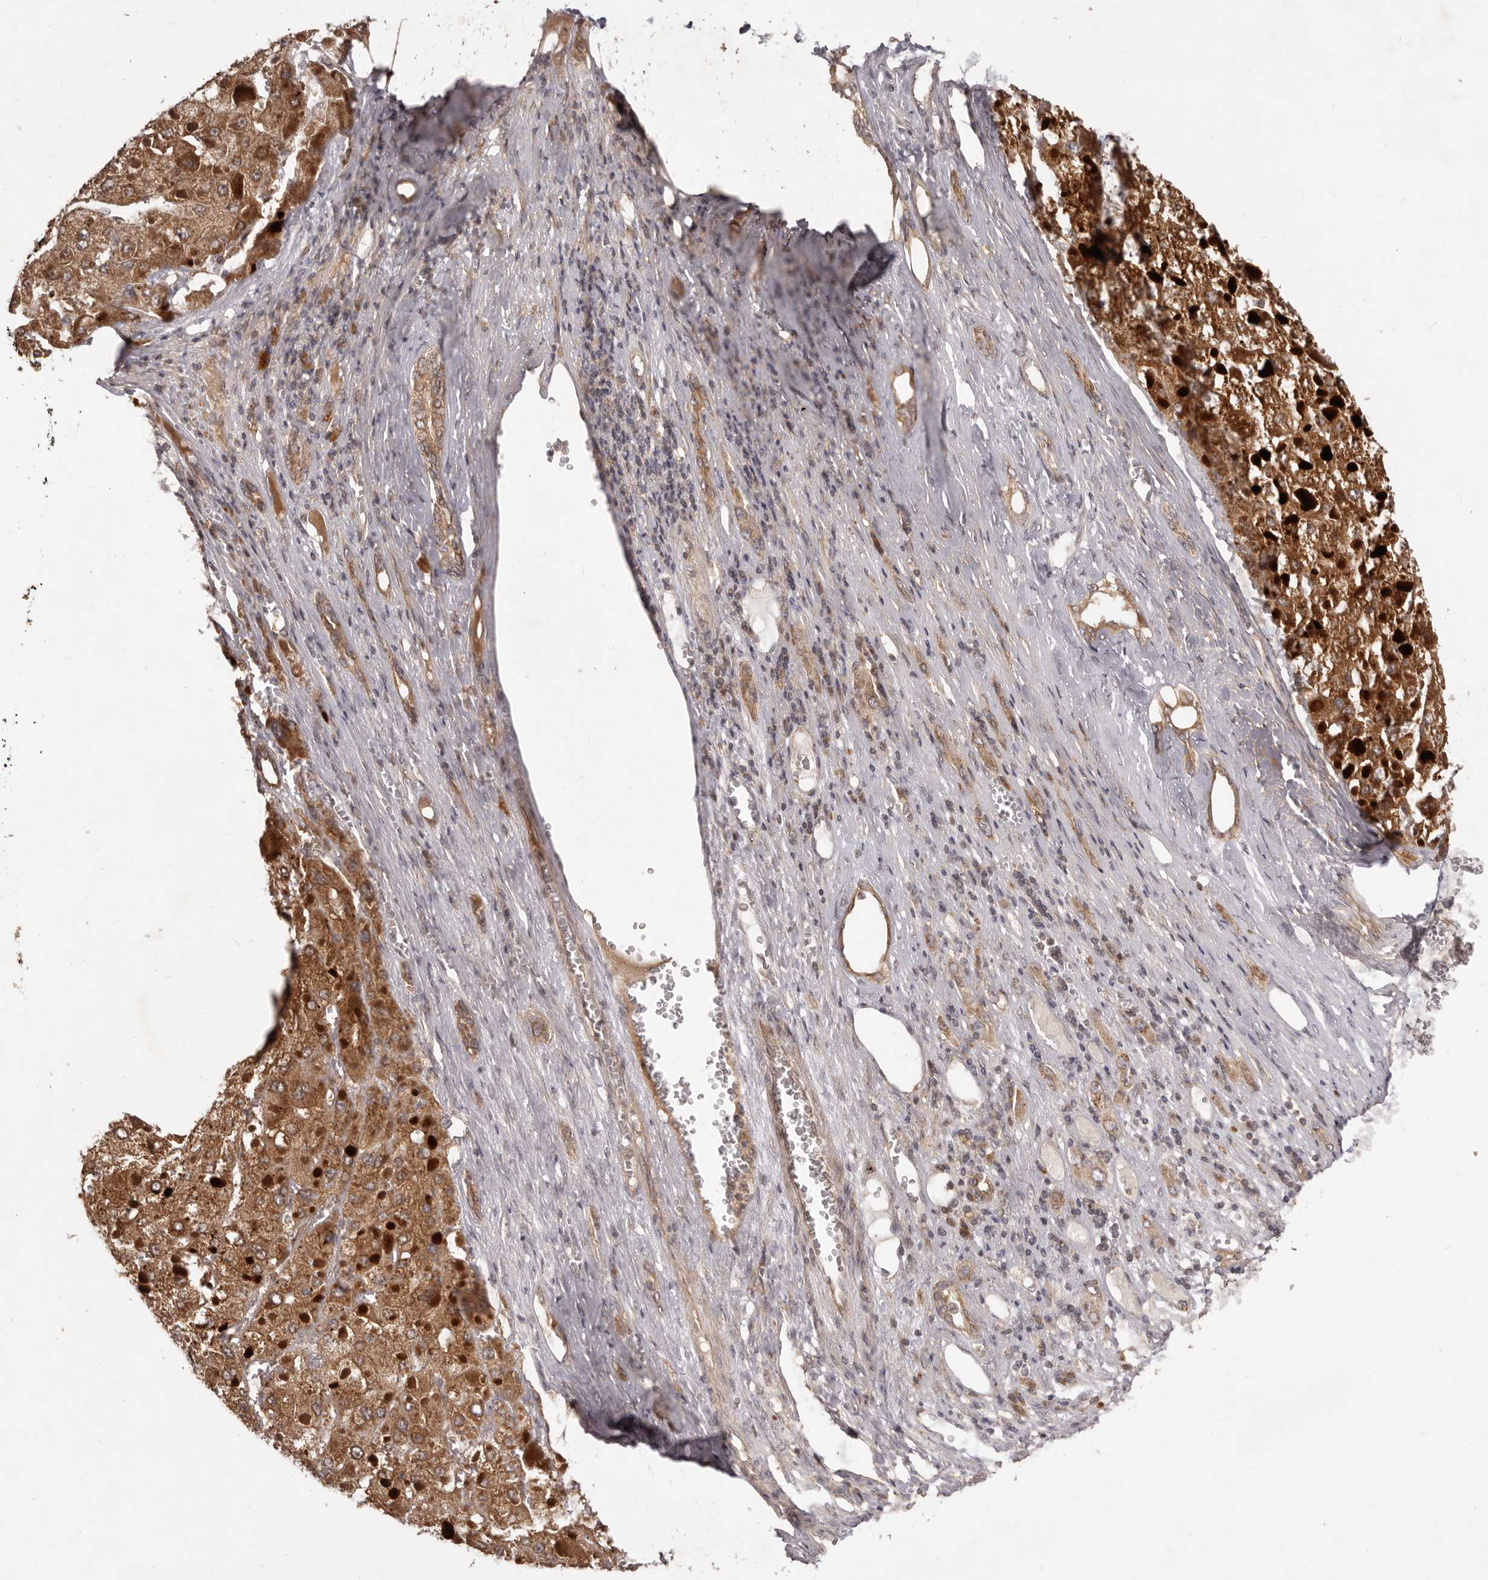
{"staining": {"intensity": "strong", "quantity": ">75%", "location": "cytoplasmic/membranous"}, "tissue": "liver cancer", "cell_type": "Tumor cells", "image_type": "cancer", "snomed": [{"axis": "morphology", "description": "Carcinoma, Hepatocellular, NOS"}, {"axis": "topography", "description": "Liver"}], "caption": "Protein analysis of liver cancer tissue demonstrates strong cytoplasmic/membranous expression in about >75% of tumor cells.", "gene": "MTO1", "patient": {"sex": "female", "age": 73}}